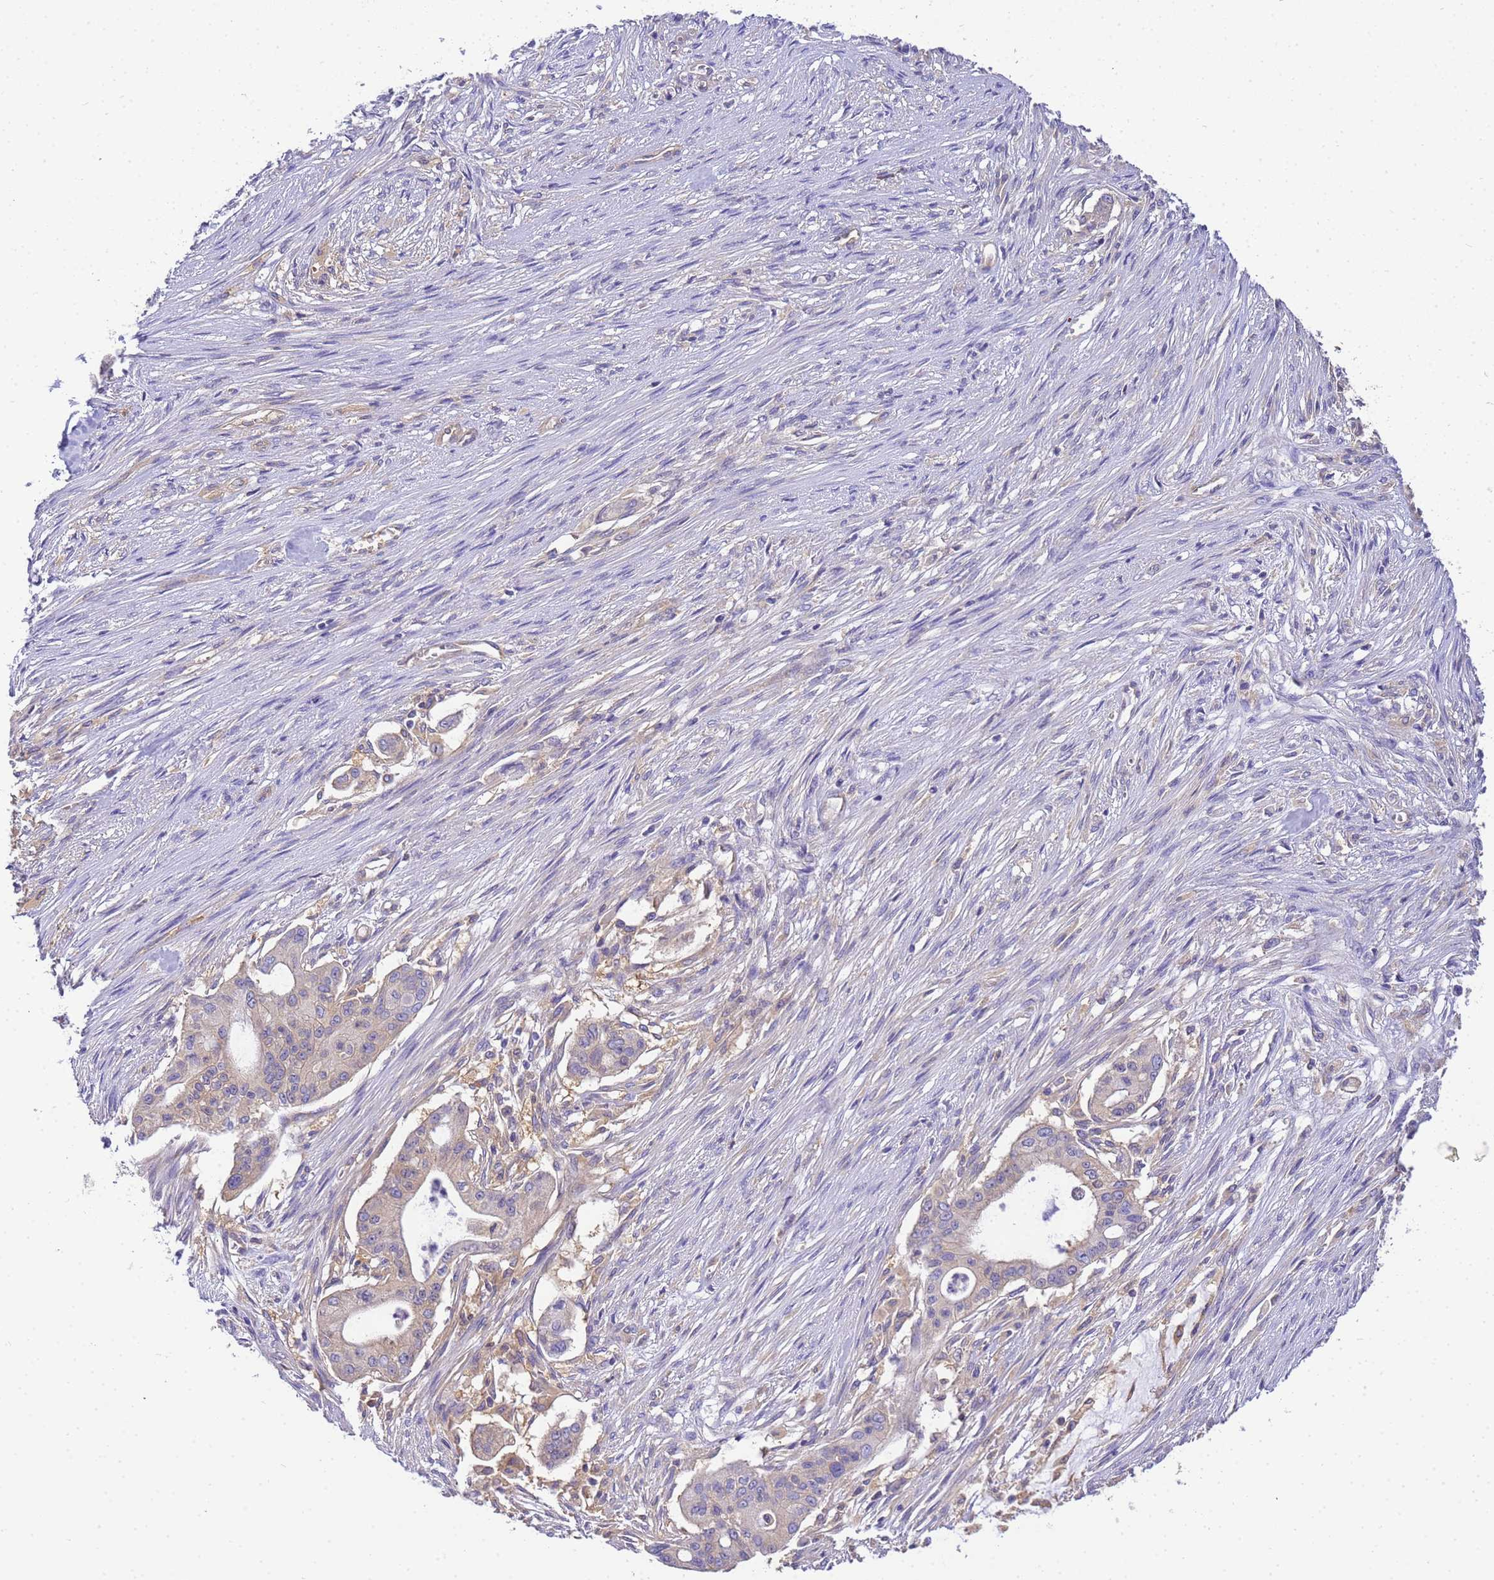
{"staining": {"intensity": "weak", "quantity": "<25%", "location": "cytoplasmic/membranous"}, "tissue": "pancreatic cancer", "cell_type": "Tumor cells", "image_type": "cancer", "snomed": [{"axis": "morphology", "description": "Adenocarcinoma, NOS"}, {"axis": "topography", "description": "Pancreas"}], "caption": "A high-resolution histopathology image shows immunohistochemistry (IHC) staining of pancreatic cancer (adenocarcinoma), which exhibits no significant staining in tumor cells.", "gene": "NARS1", "patient": {"sex": "male", "age": 46}}